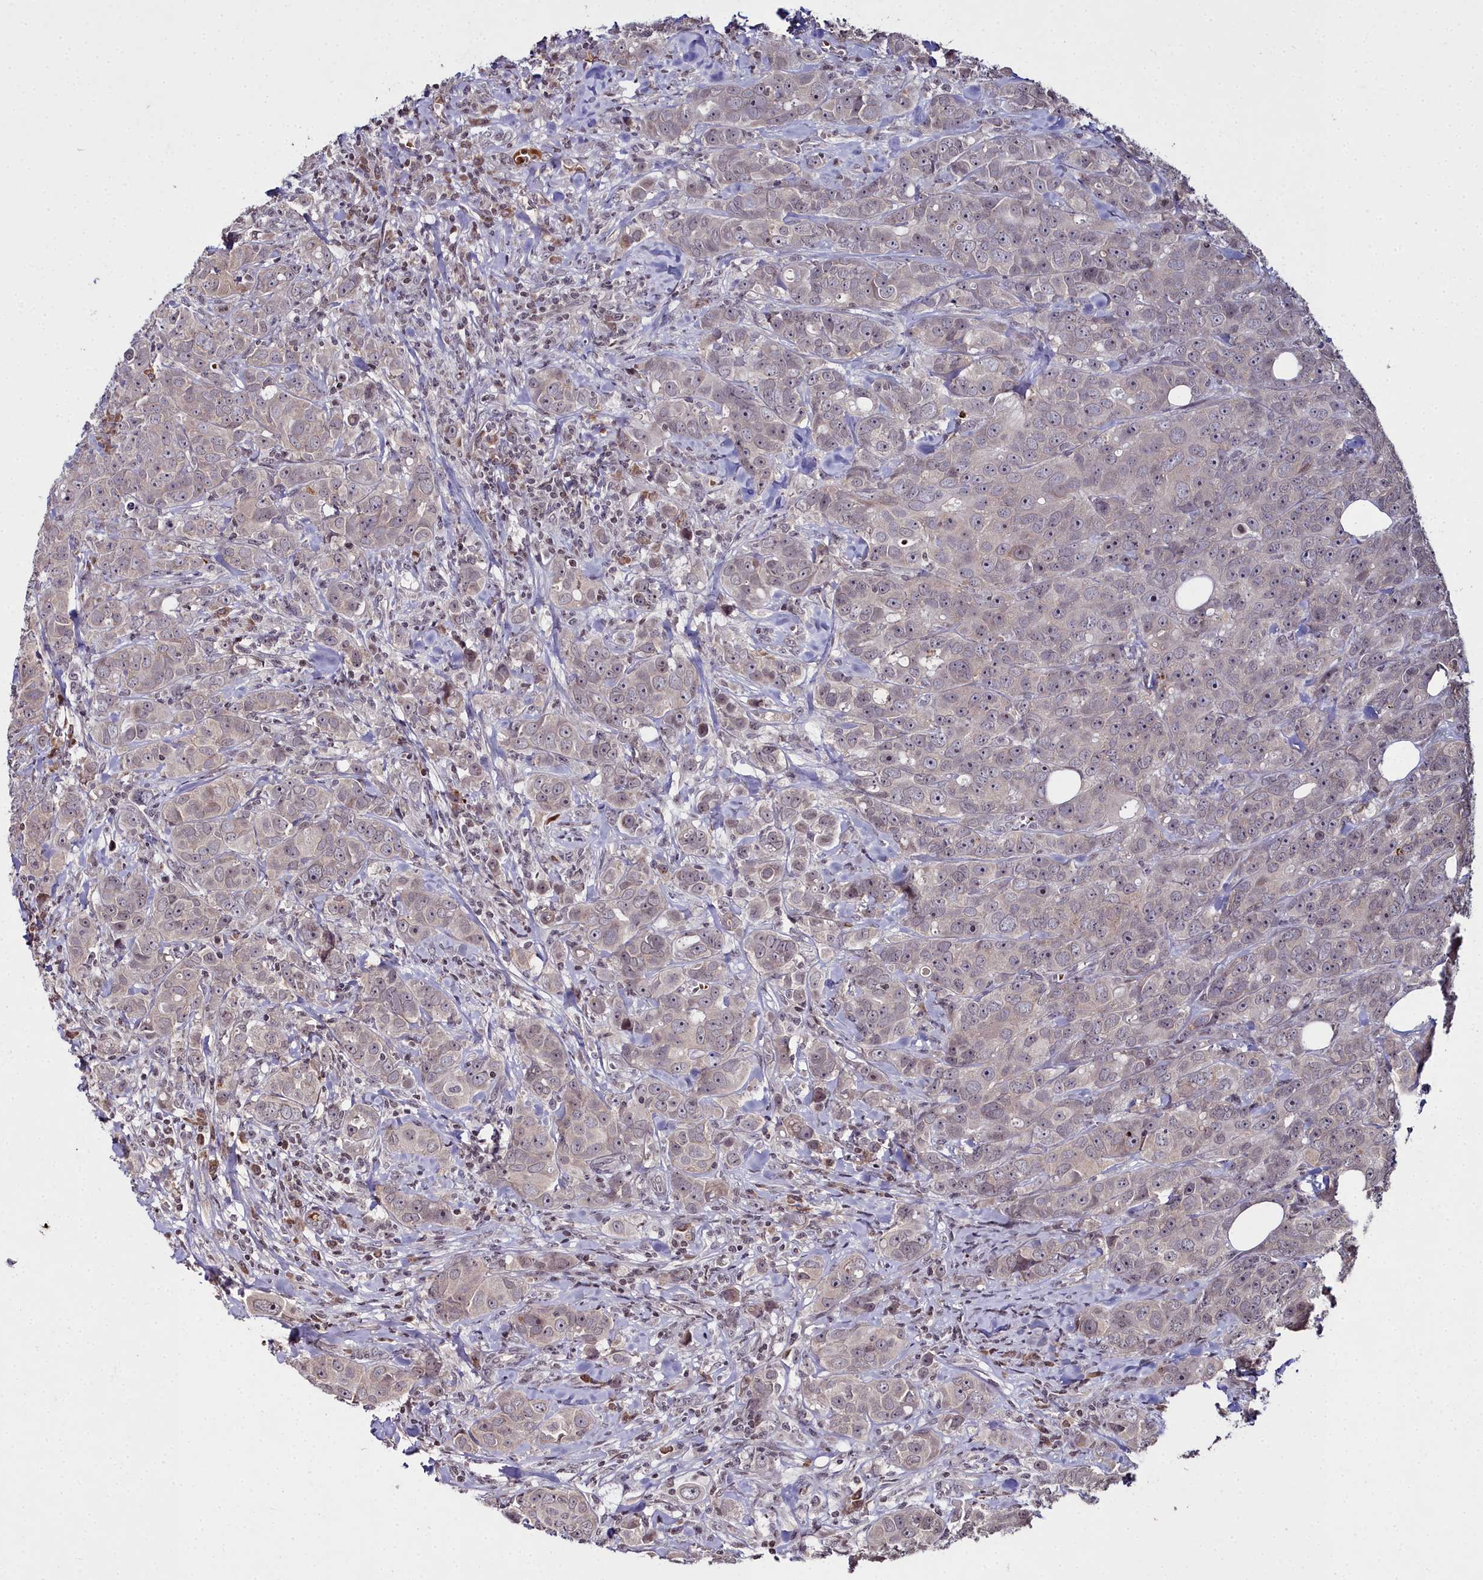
{"staining": {"intensity": "weak", "quantity": "<25%", "location": "cytoplasmic/membranous"}, "tissue": "breast cancer", "cell_type": "Tumor cells", "image_type": "cancer", "snomed": [{"axis": "morphology", "description": "Duct carcinoma"}, {"axis": "topography", "description": "Breast"}], "caption": "There is no significant positivity in tumor cells of breast cancer.", "gene": "FZD4", "patient": {"sex": "female", "age": 43}}